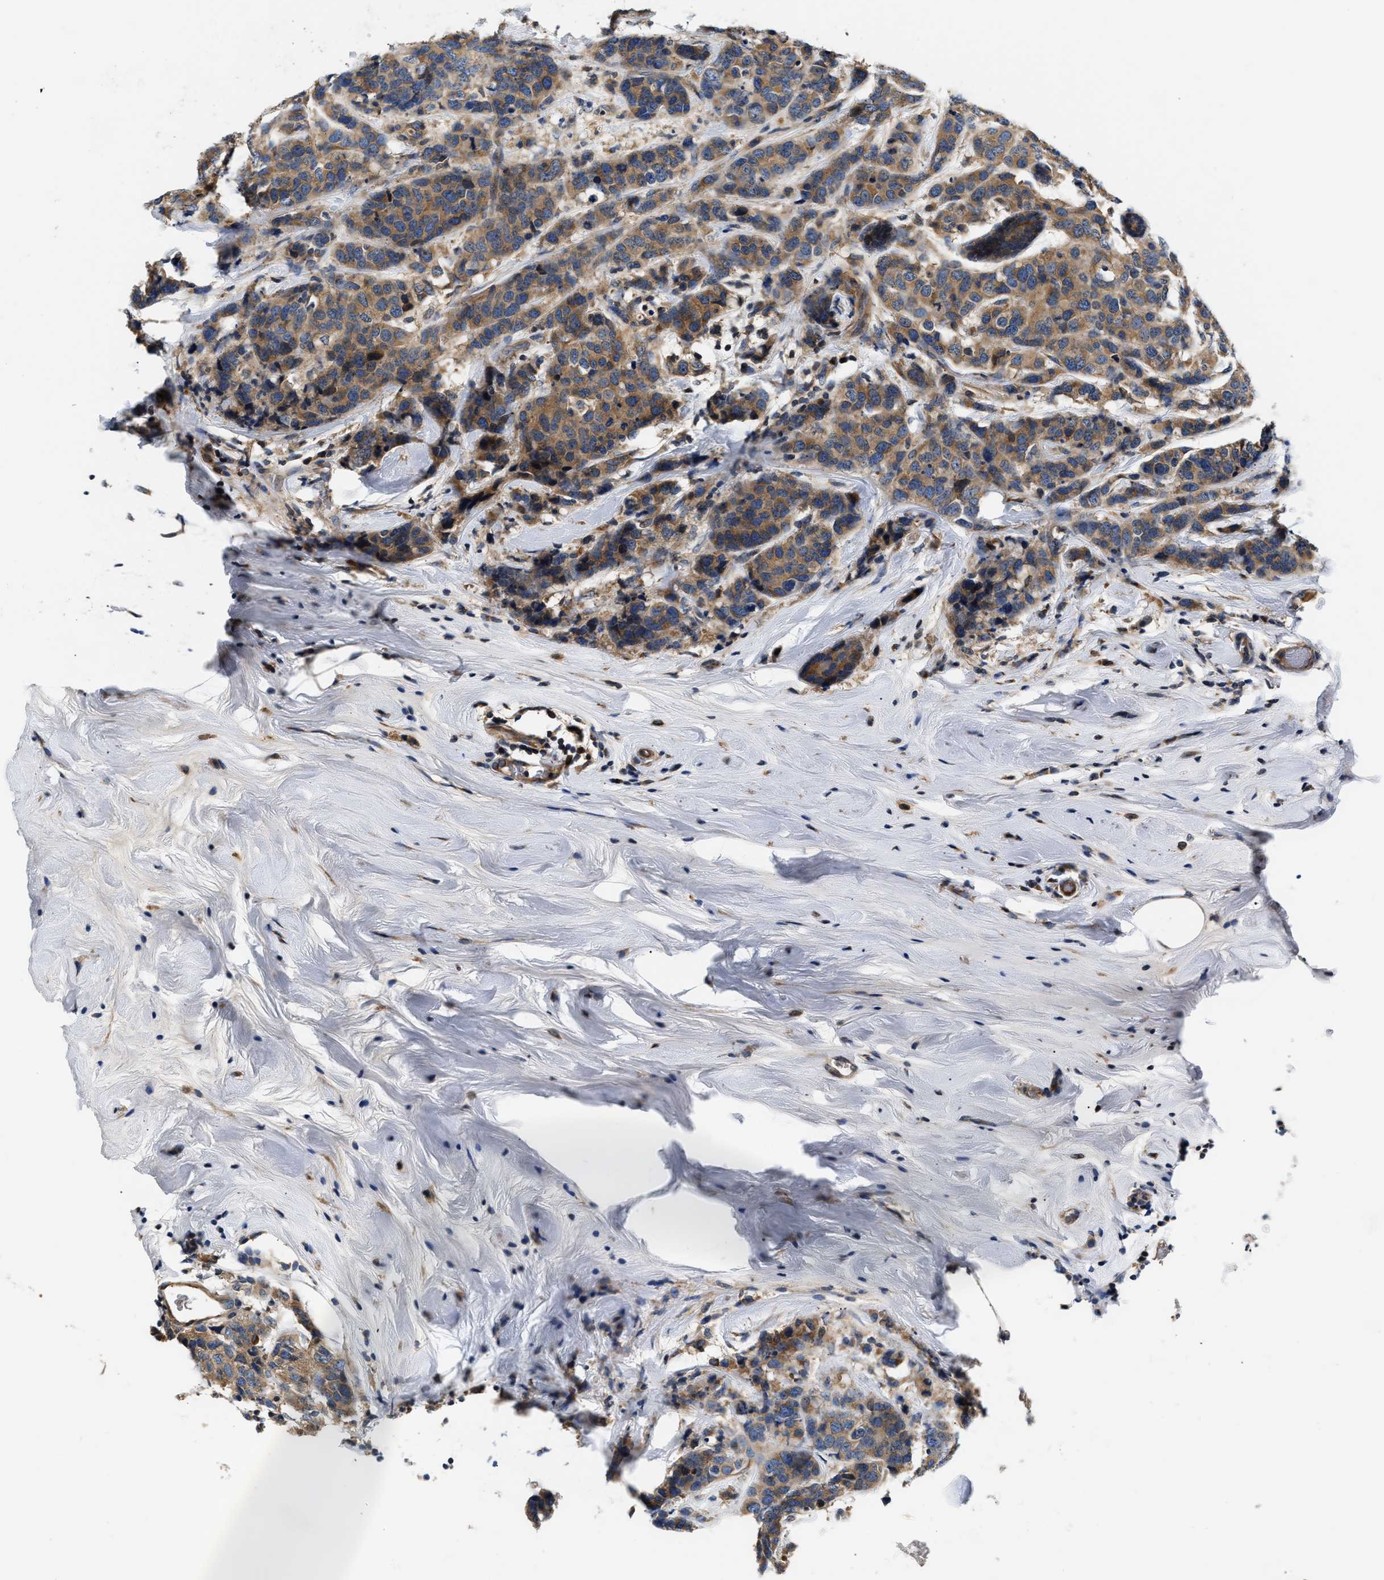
{"staining": {"intensity": "moderate", "quantity": ">75%", "location": "cytoplasmic/membranous"}, "tissue": "breast cancer", "cell_type": "Tumor cells", "image_type": "cancer", "snomed": [{"axis": "morphology", "description": "Lobular carcinoma"}, {"axis": "topography", "description": "Breast"}], "caption": "Breast lobular carcinoma stained with a brown dye demonstrates moderate cytoplasmic/membranous positive staining in about >75% of tumor cells.", "gene": "TEX2", "patient": {"sex": "female", "age": 59}}